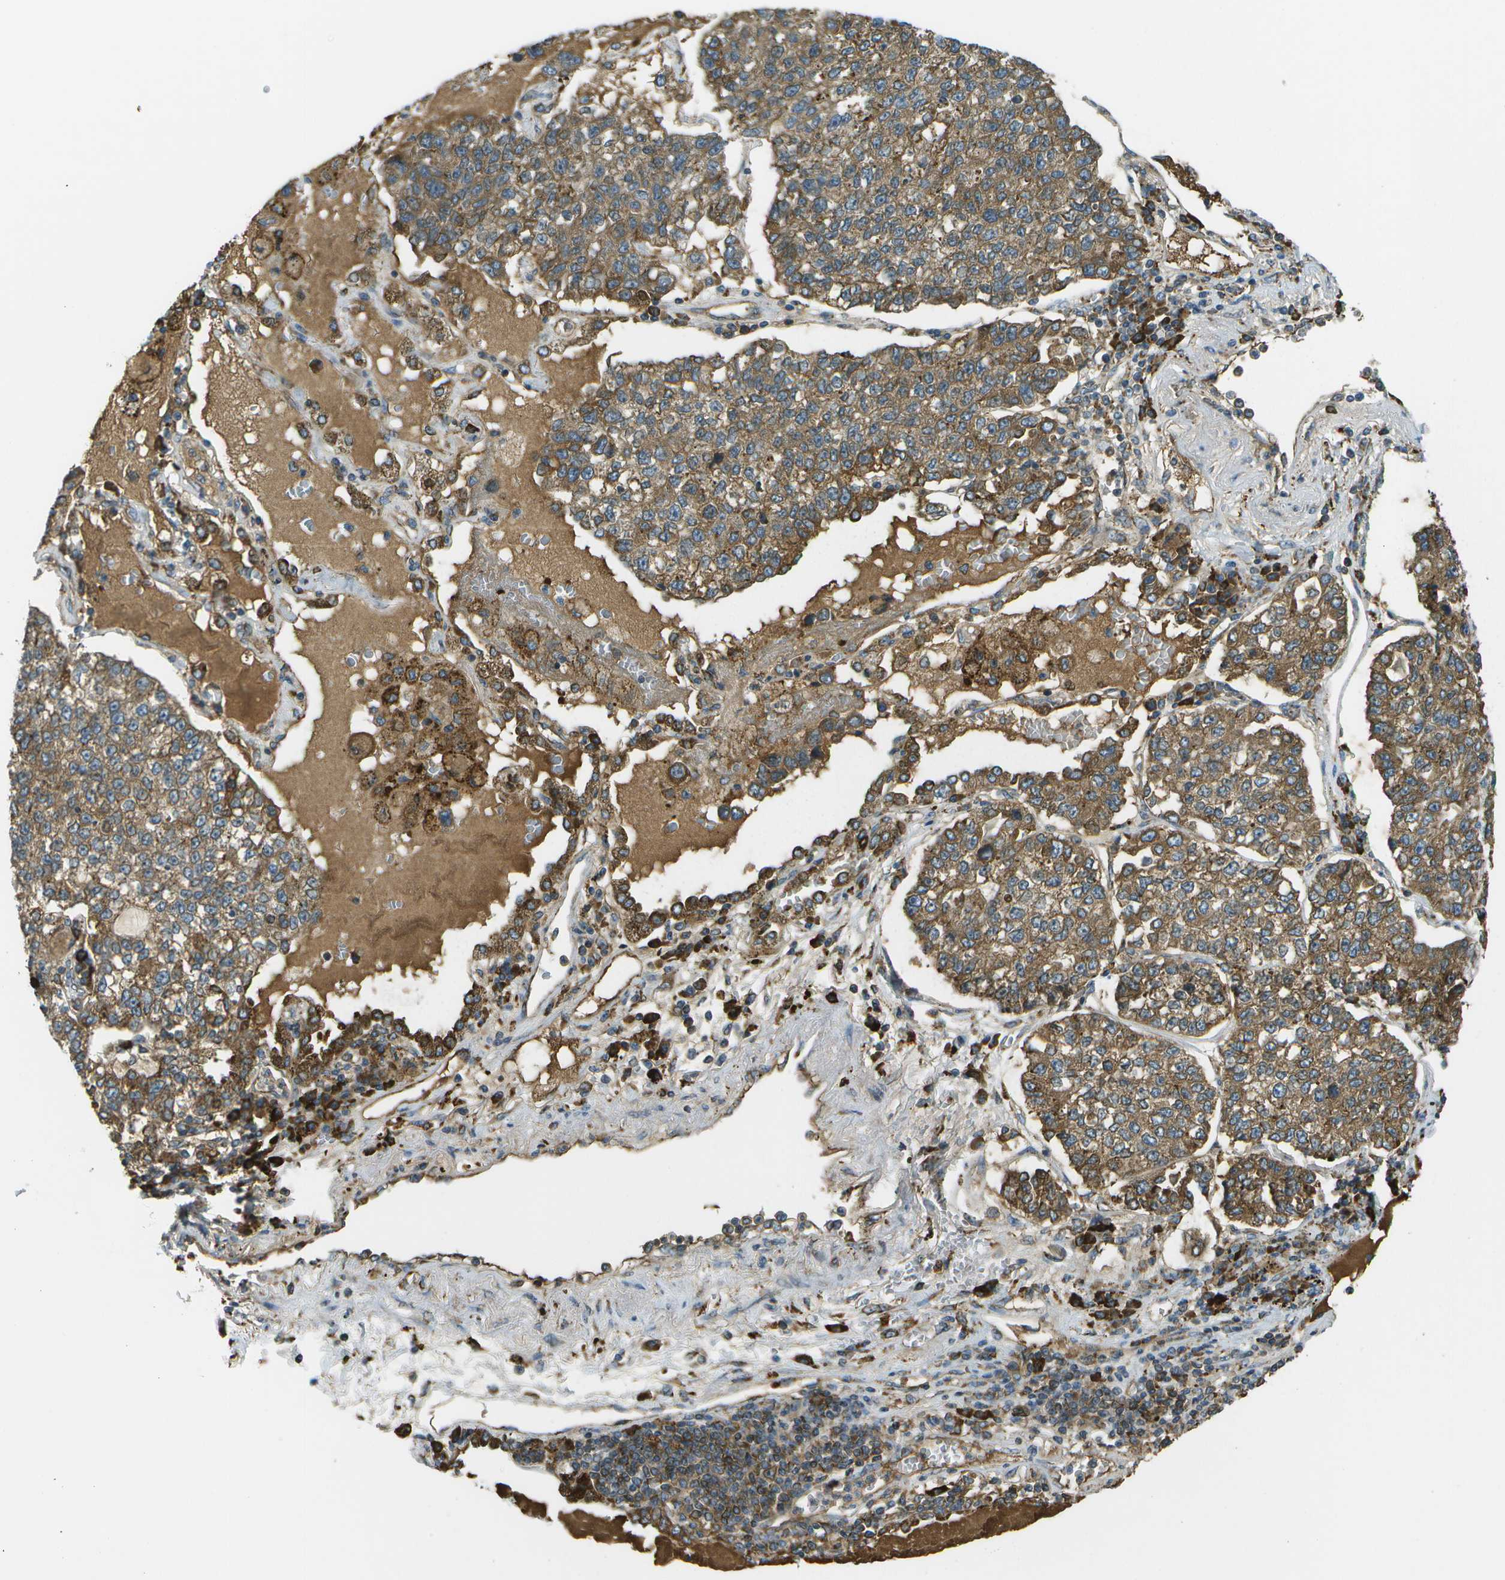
{"staining": {"intensity": "moderate", "quantity": ">75%", "location": "cytoplasmic/membranous"}, "tissue": "lung cancer", "cell_type": "Tumor cells", "image_type": "cancer", "snomed": [{"axis": "morphology", "description": "Adenocarcinoma, NOS"}, {"axis": "topography", "description": "Lung"}], "caption": "This photomicrograph displays immunohistochemistry (IHC) staining of lung adenocarcinoma, with medium moderate cytoplasmic/membranous staining in about >75% of tumor cells.", "gene": "USP30", "patient": {"sex": "male", "age": 49}}